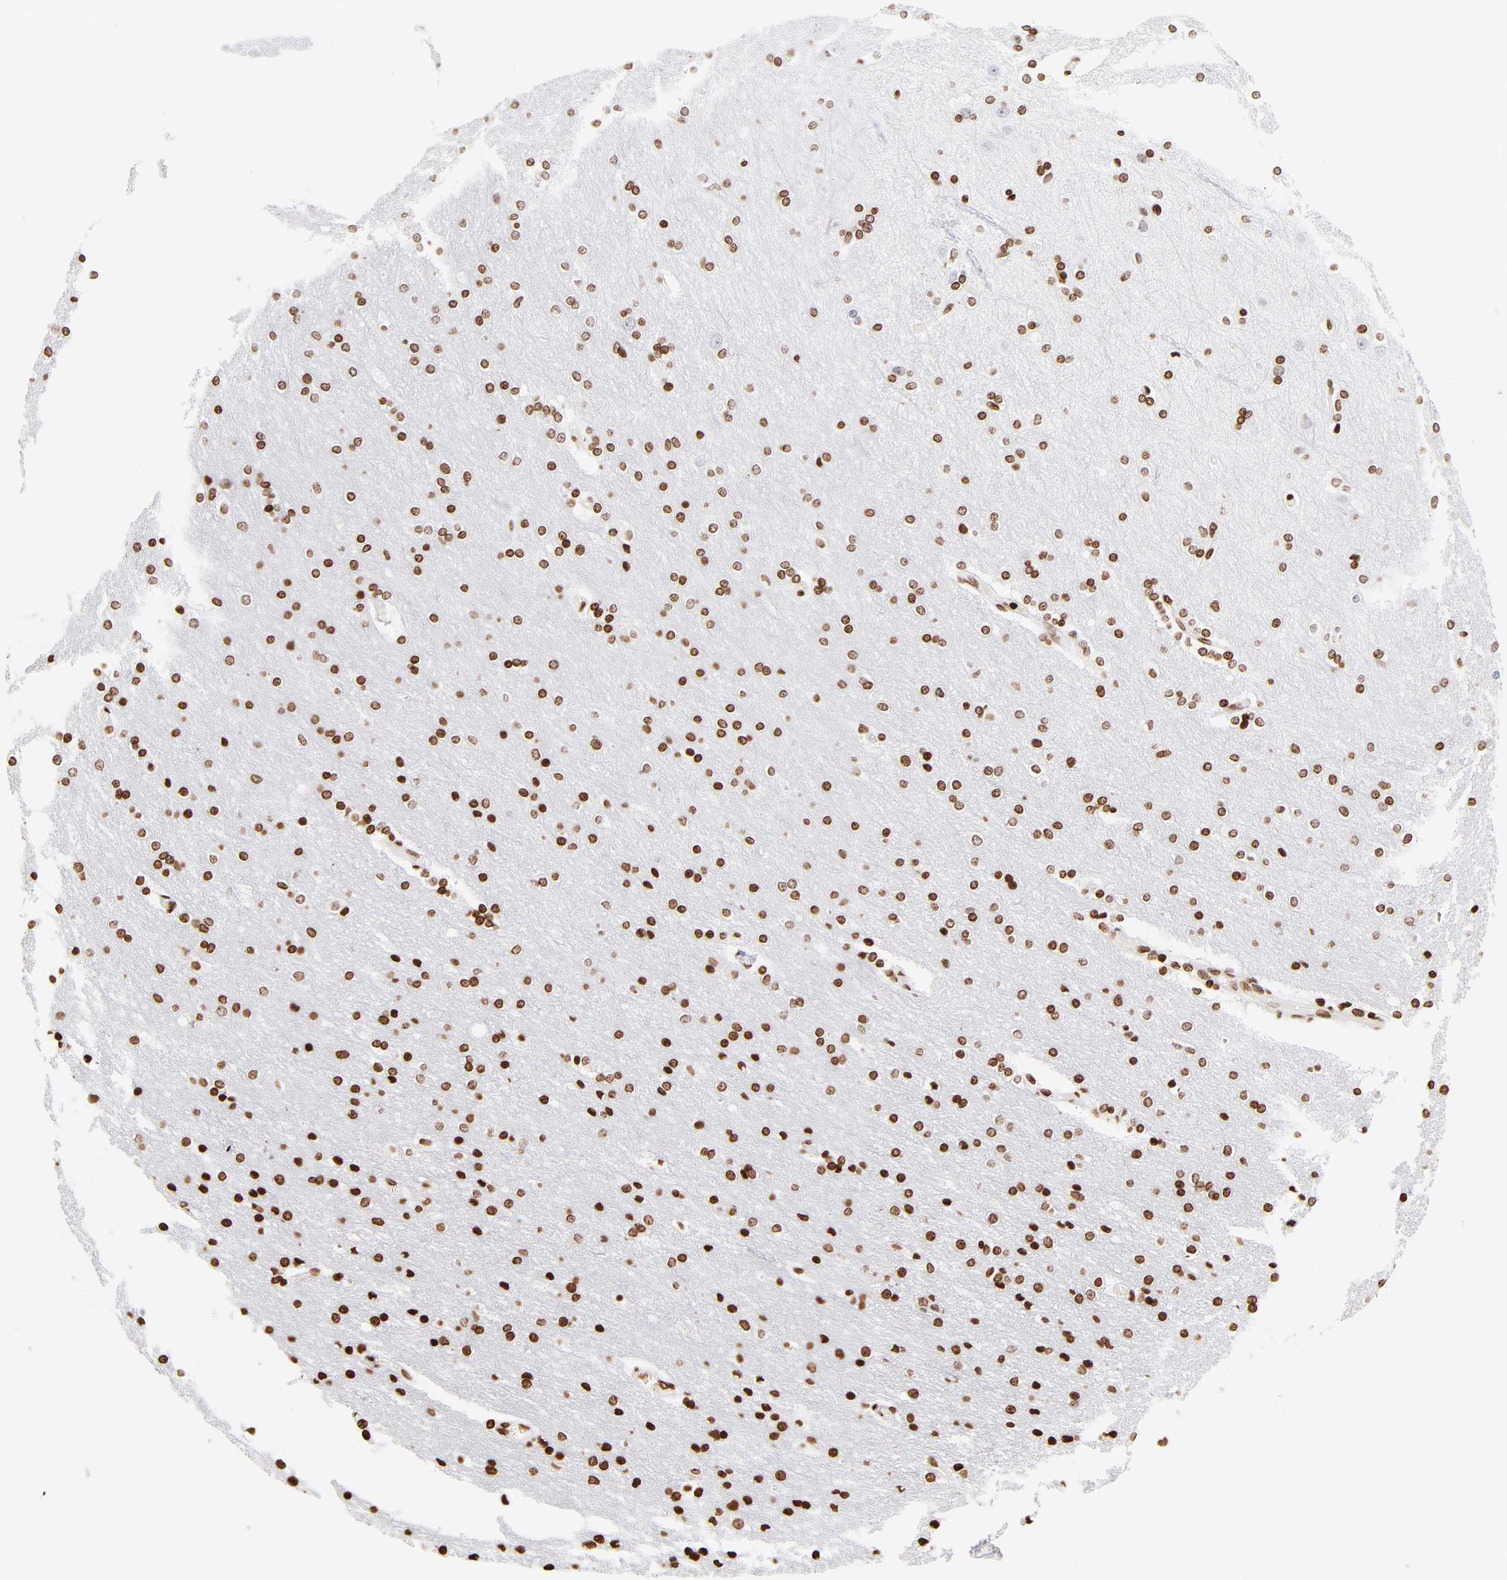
{"staining": {"intensity": "moderate", "quantity": ">75%", "location": "nuclear"}, "tissue": "cerebral cortex", "cell_type": "Endothelial cells", "image_type": "normal", "snomed": [{"axis": "morphology", "description": "Normal tissue, NOS"}, {"axis": "topography", "description": "Cerebral cortex"}], "caption": "The micrograph shows staining of benign cerebral cortex, revealing moderate nuclear protein expression (brown color) within endothelial cells.", "gene": "RTL4", "patient": {"sex": "female", "age": 54}}